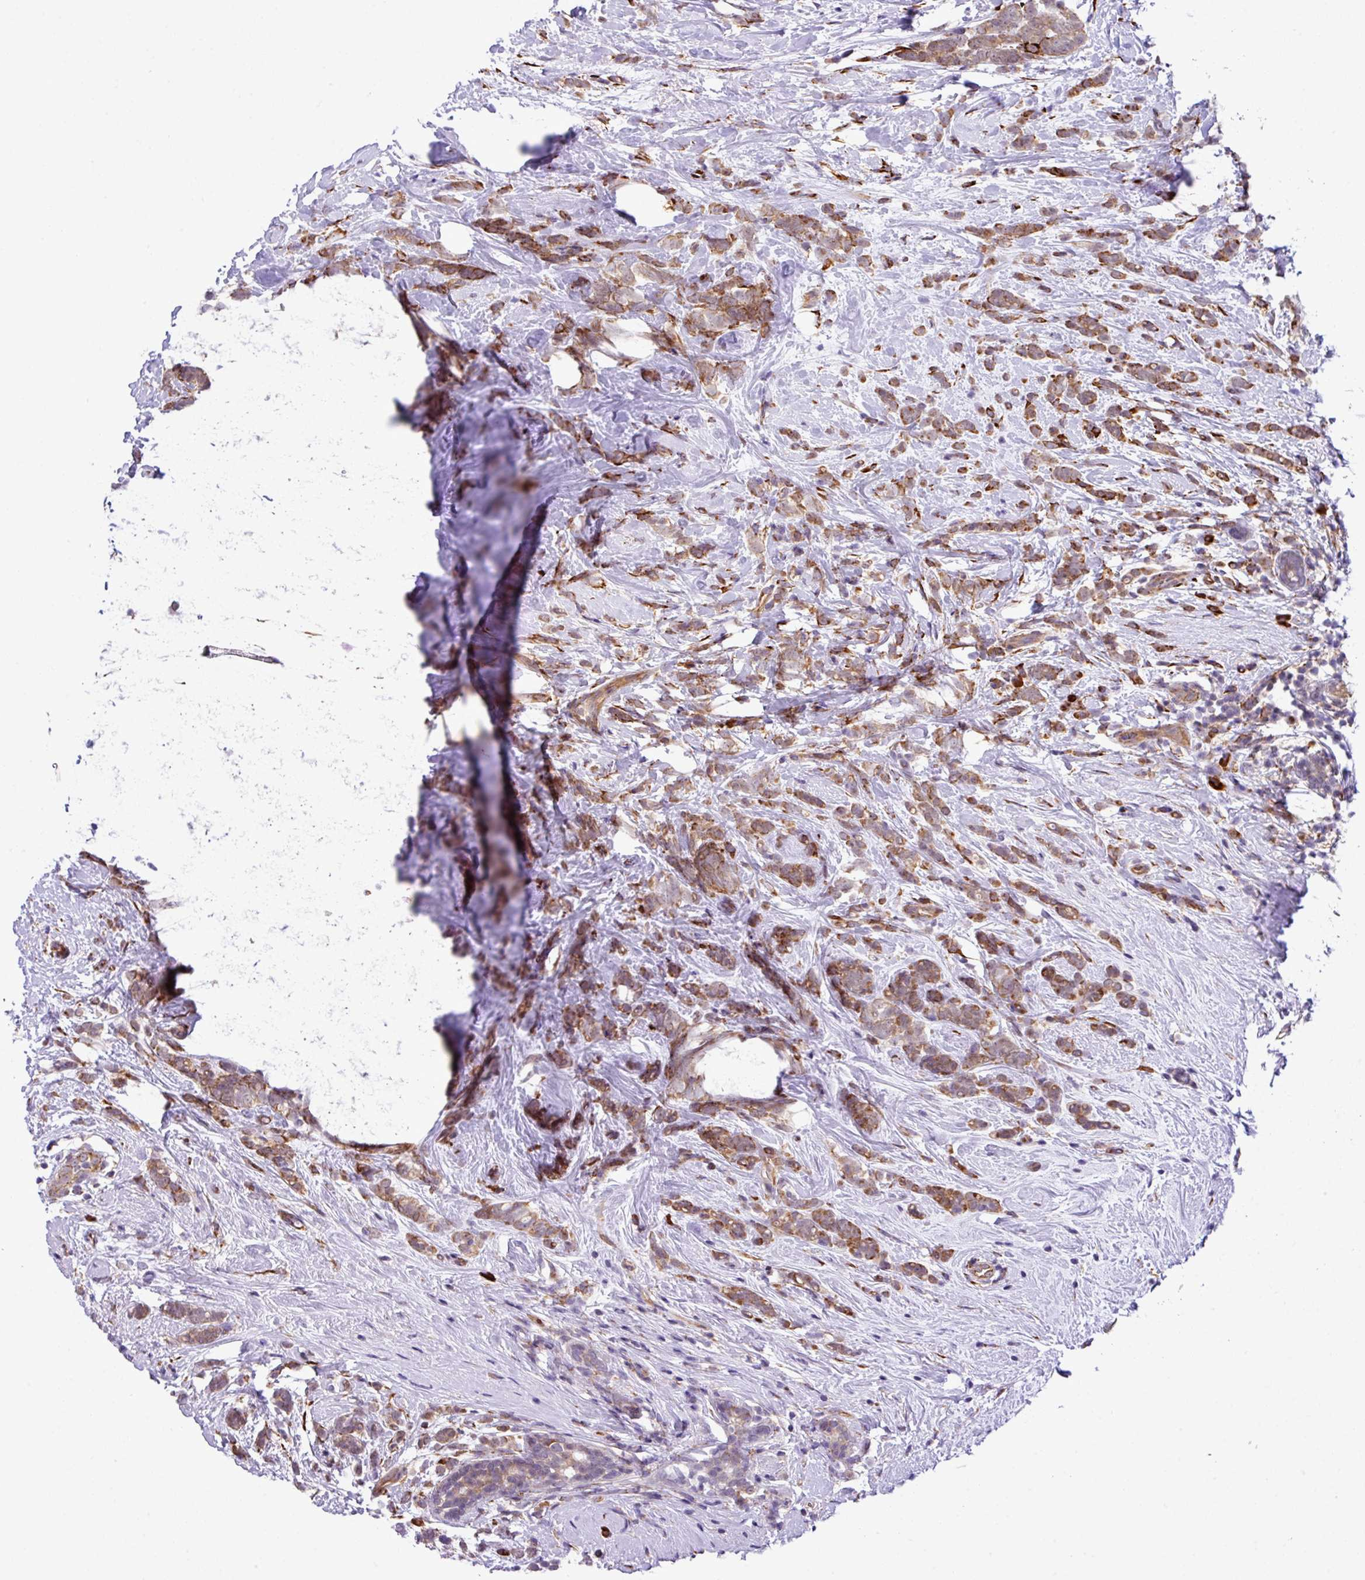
{"staining": {"intensity": "moderate", "quantity": ">75%", "location": "cytoplasmic/membranous"}, "tissue": "breast cancer", "cell_type": "Tumor cells", "image_type": "cancer", "snomed": [{"axis": "morphology", "description": "Lobular carcinoma"}, {"axis": "topography", "description": "Breast"}], "caption": "Immunohistochemistry of human breast lobular carcinoma exhibits medium levels of moderate cytoplasmic/membranous staining in about >75% of tumor cells.", "gene": "CFAP97", "patient": {"sex": "female", "age": 58}}